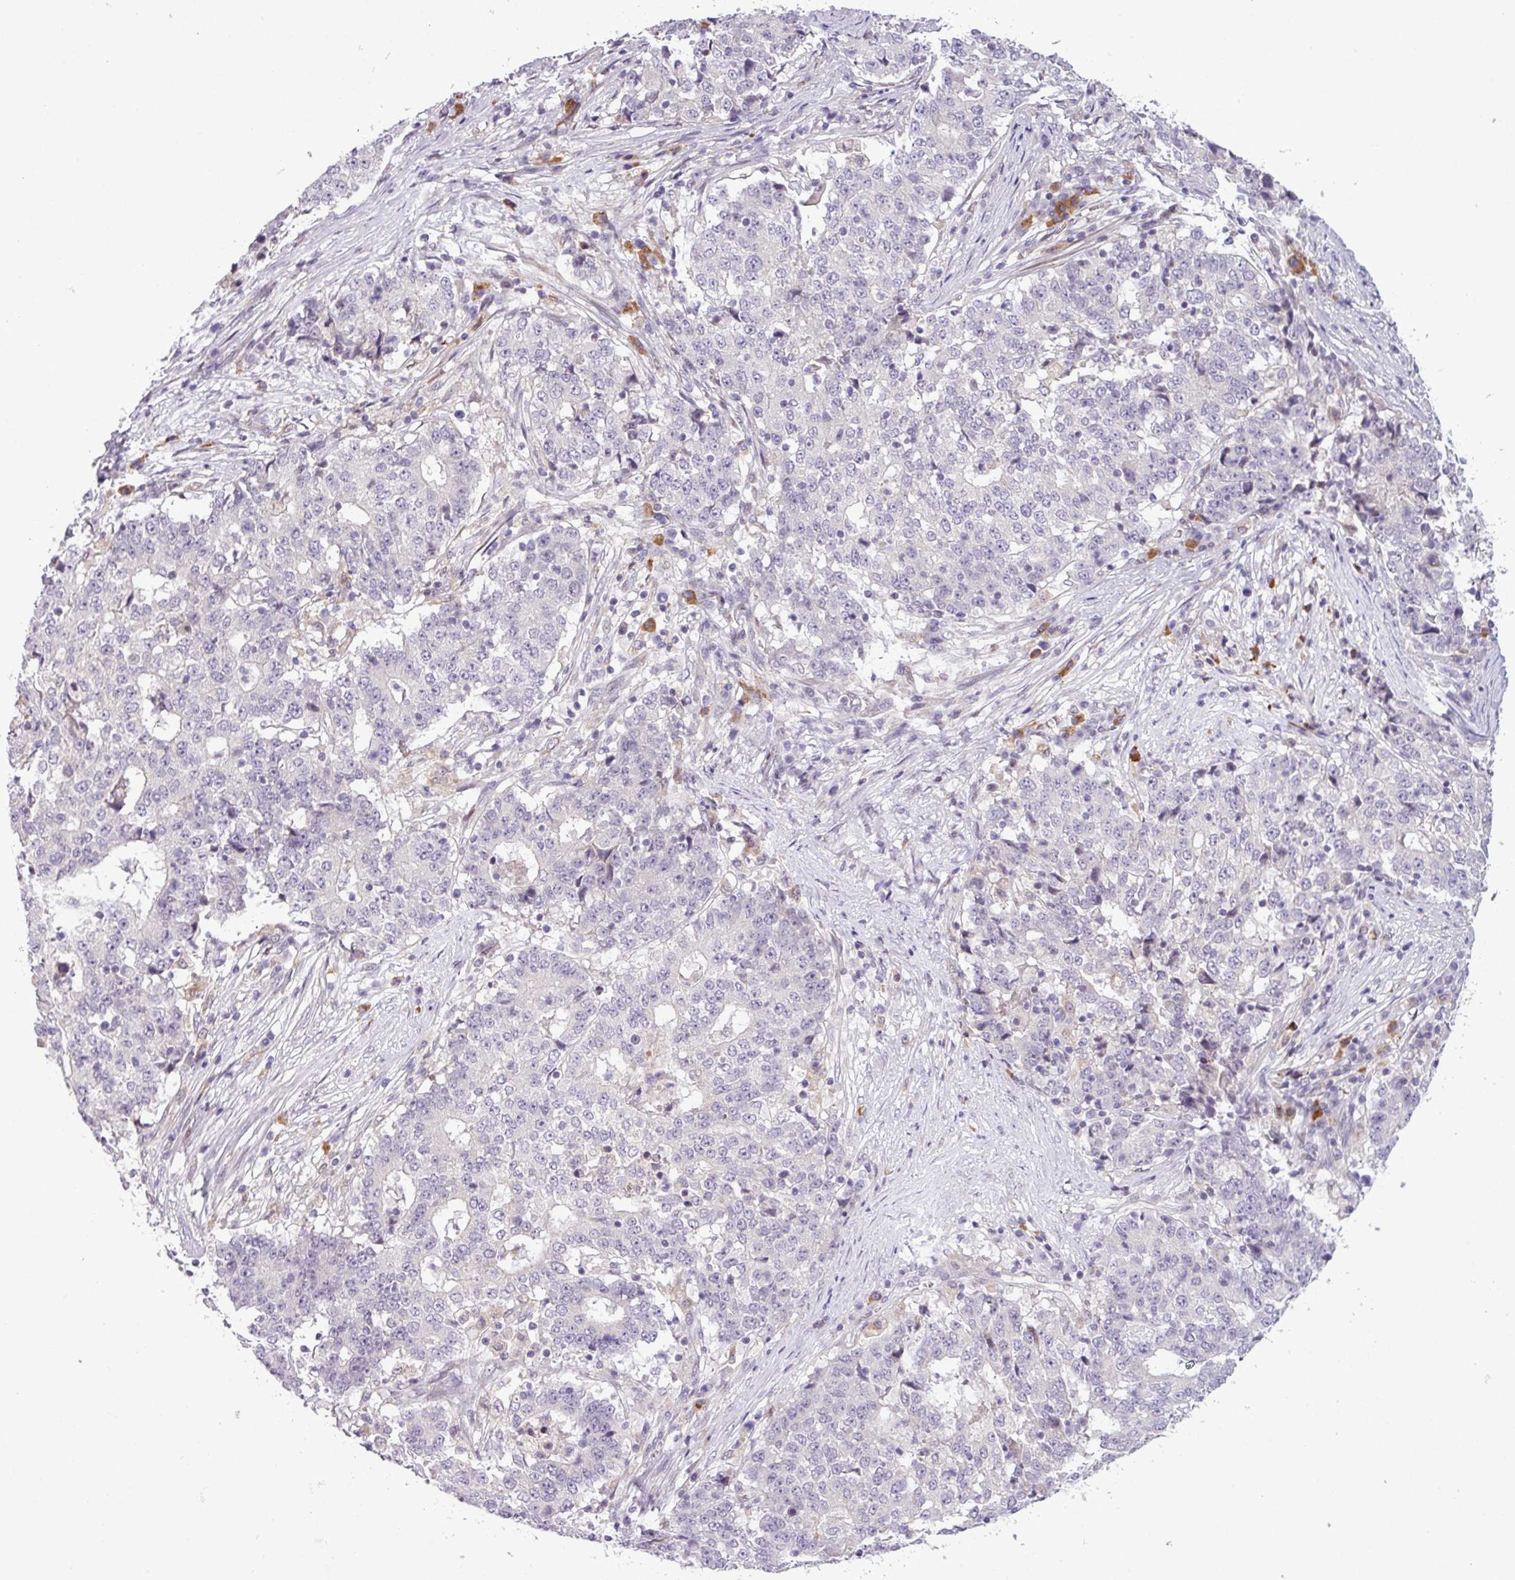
{"staining": {"intensity": "negative", "quantity": "none", "location": "none"}, "tissue": "stomach cancer", "cell_type": "Tumor cells", "image_type": "cancer", "snomed": [{"axis": "morphology", "description": "Adenocarcinoma, NOS"}, {"axis": "topography", "description": "Stomach"}], "caption": "An image of stomach cancer stained for a protein reveals no brown staining in tumor cells.", "gene": "SLC66A2", "patient": {"sex": "male", "age": 59}}